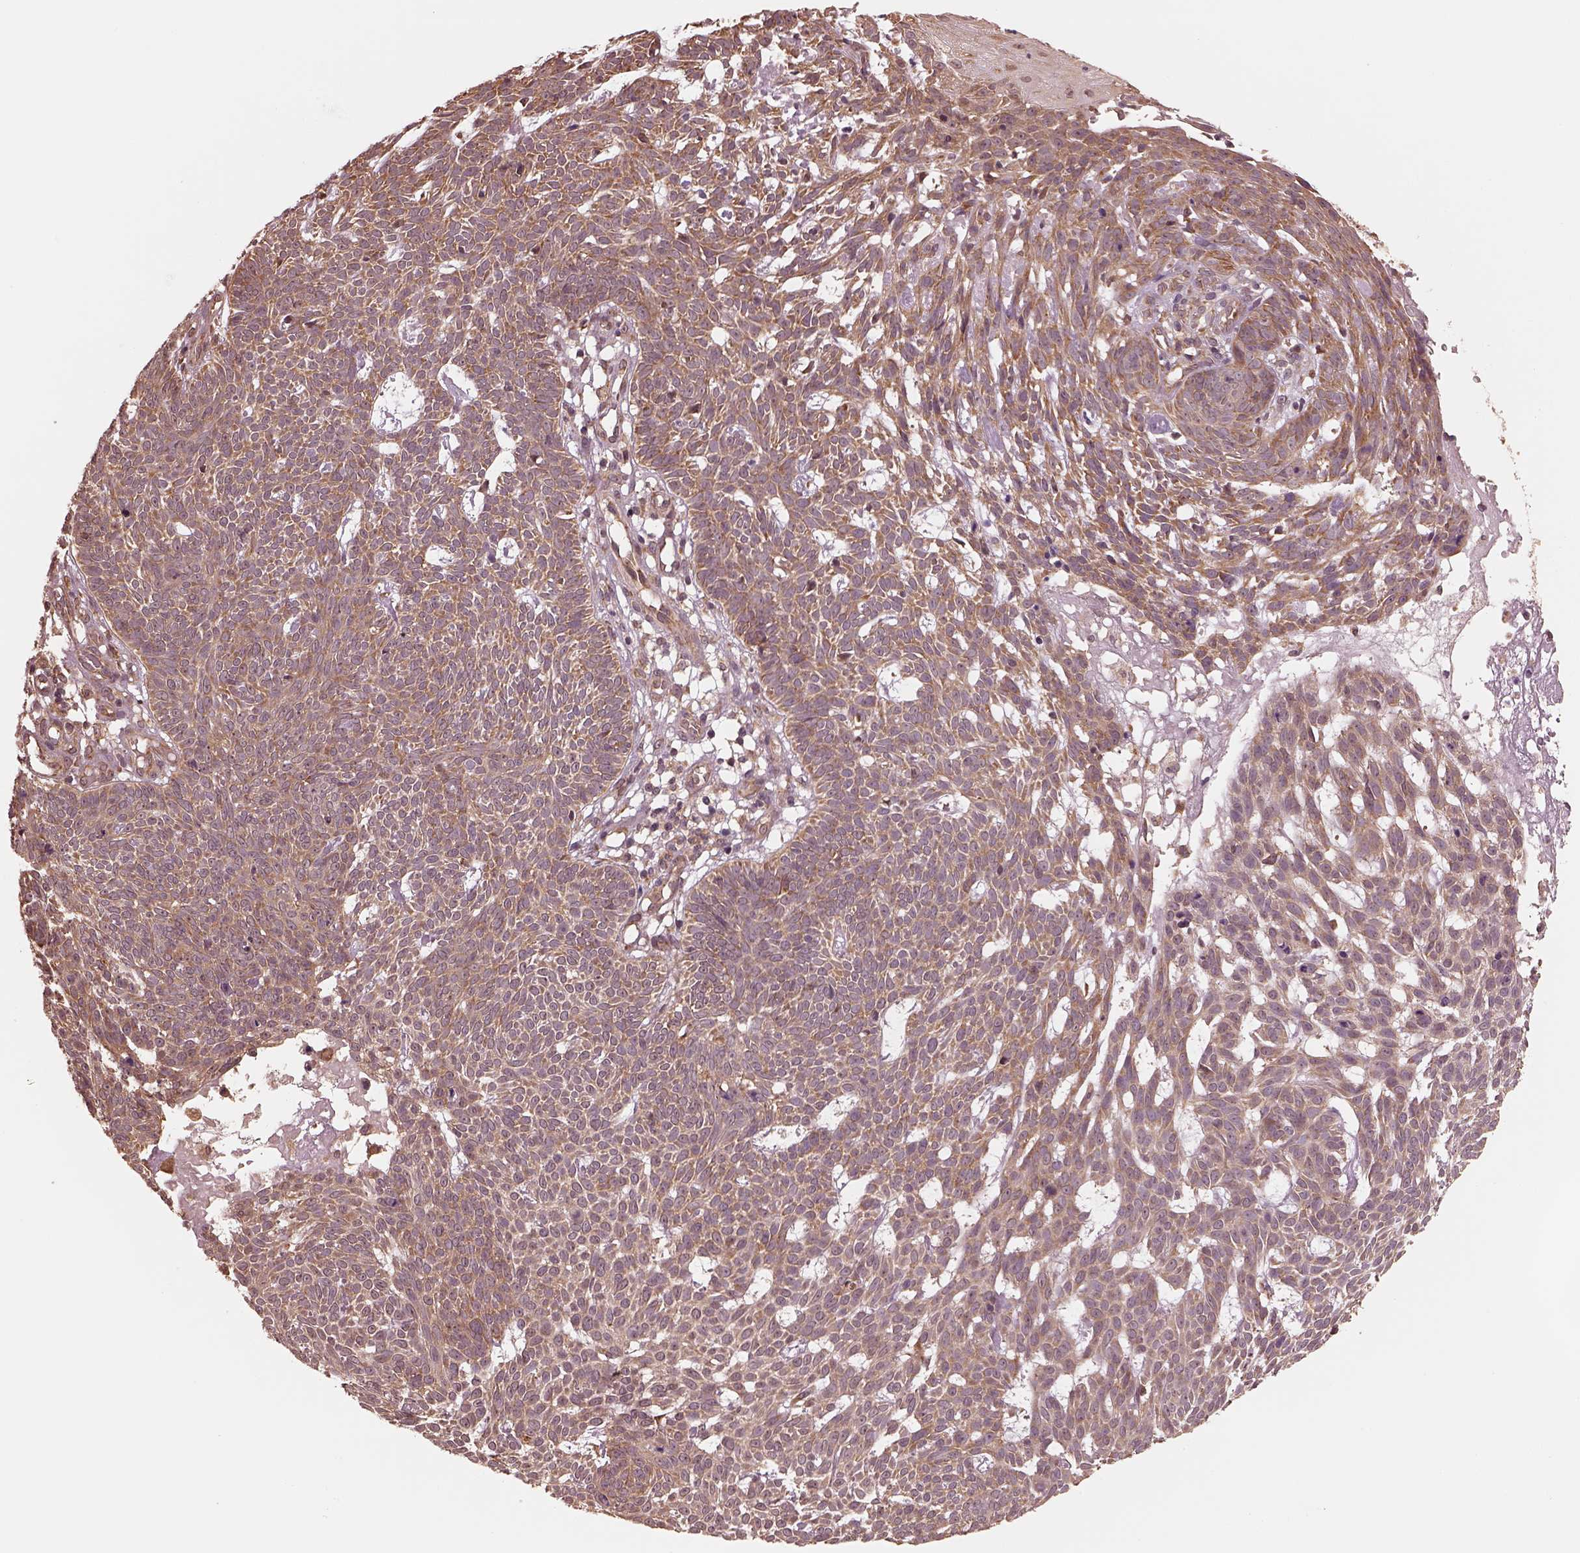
{"staining": {"intensity": "moderate", "quantity": ">75%", "location": "cytoplasmic/membranous"}, "tissue": "skin cancer", "cell_type": "Tumor cells", "image_type": "cancer", "snomed": [{"axis": "morphology", "description": "Basal cell carcinoma"}, {"axis": "topography", "description": "Skin"}], "caption": "The photomicrograph displays staining of skin cancer (basal cell carcinoma), revealing moderate cytoplasmic/membranous protein expression (brown color) within tumor cells.", "gene": "RPS5", "patient": {"sex": "male", "age": 59}}